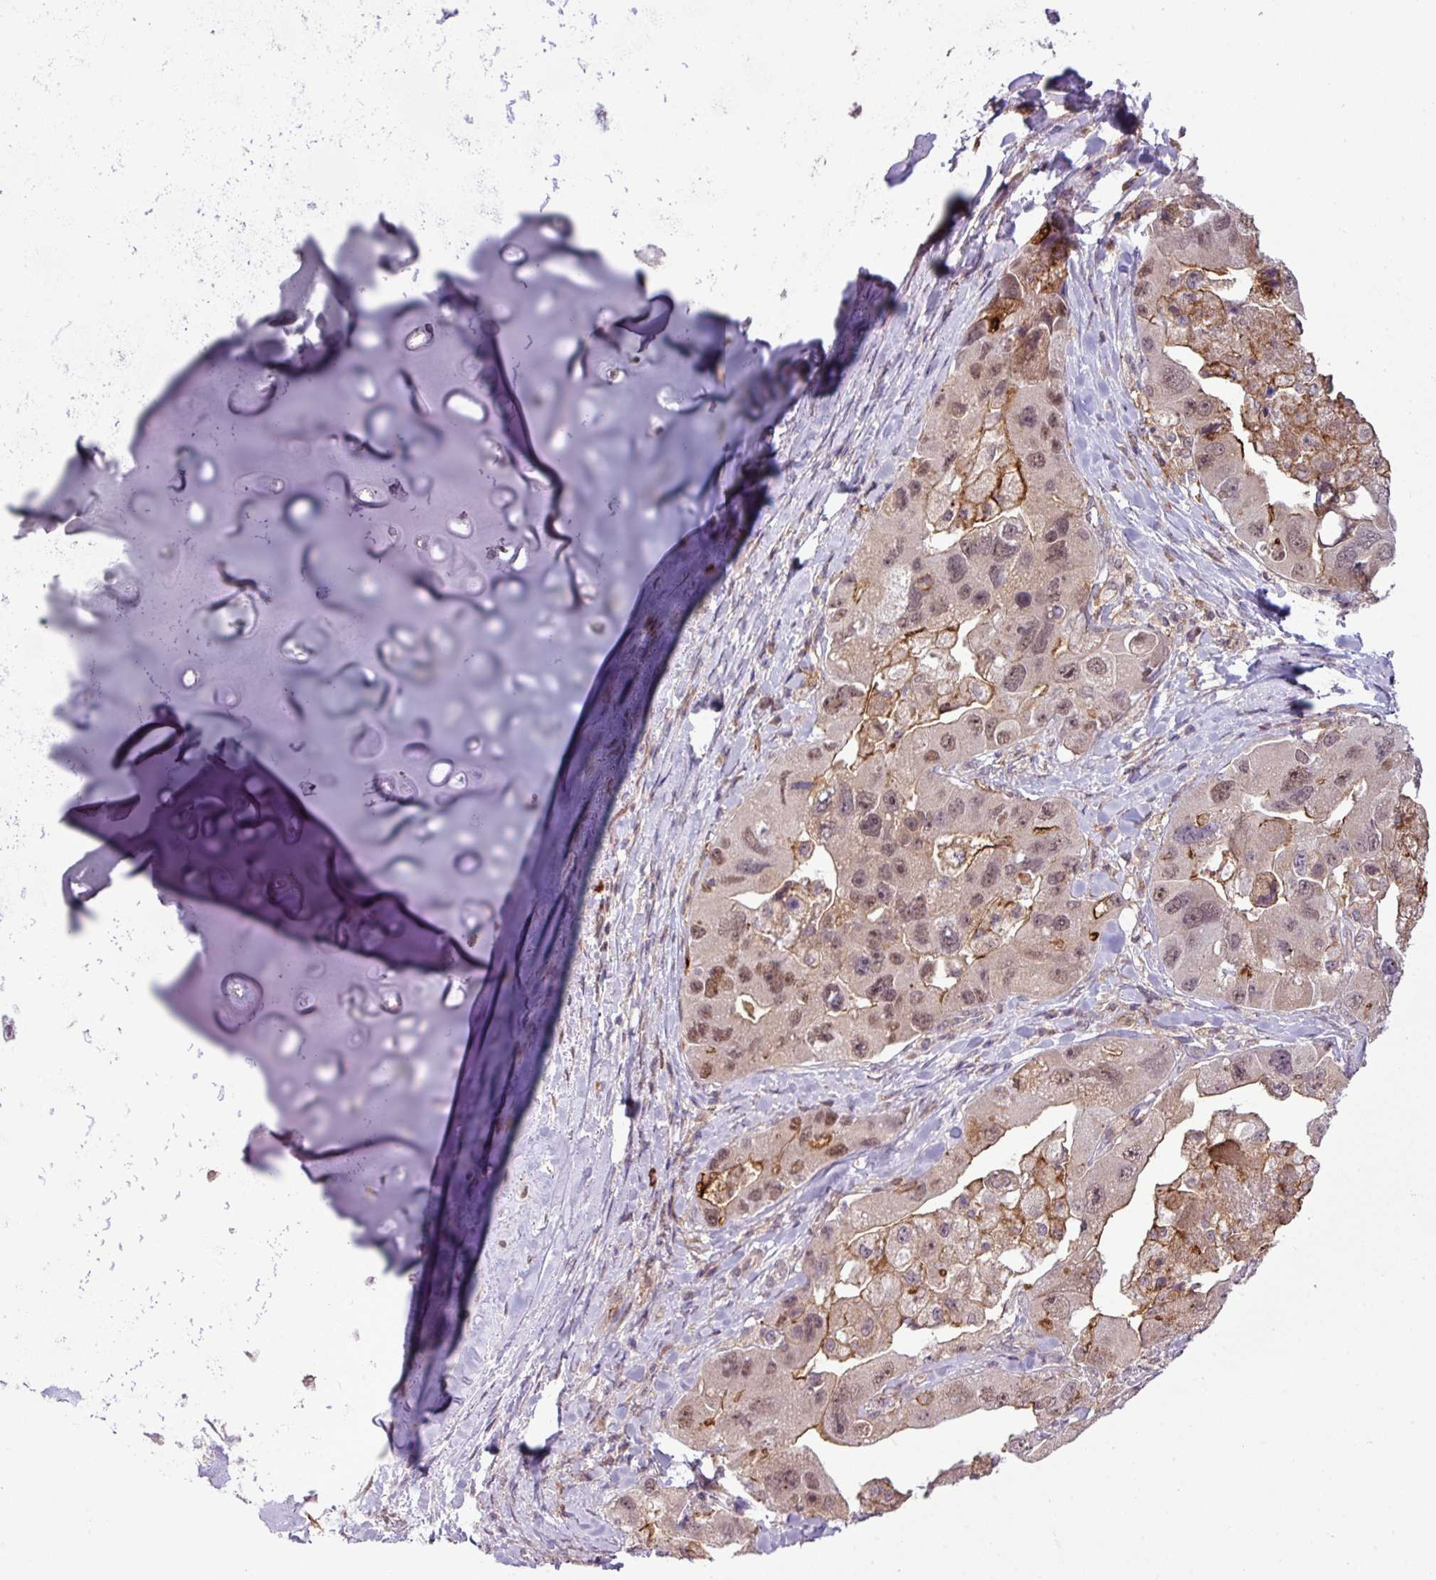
{"staining": {"intensity": "weak", "quantity": "25%-75%", "location": "cytoplasmic/membranous,nuclear"}, "tissue": "lung cancer", "cell_type": "Tumor cells", "image_type": "cancer", "snomed": [{"axis": "morphology", "description": "Adenocarcinoma, NOS"}, {"axis": "topography", "description": "Lung"}], "caption": "Human lung cancer (adenocarcinoma) stained with a protein marker exhibits weak staining in tumor cells.", "gene": "ZC2HC1C", "patient": {"sex": "female", "age": 54}}